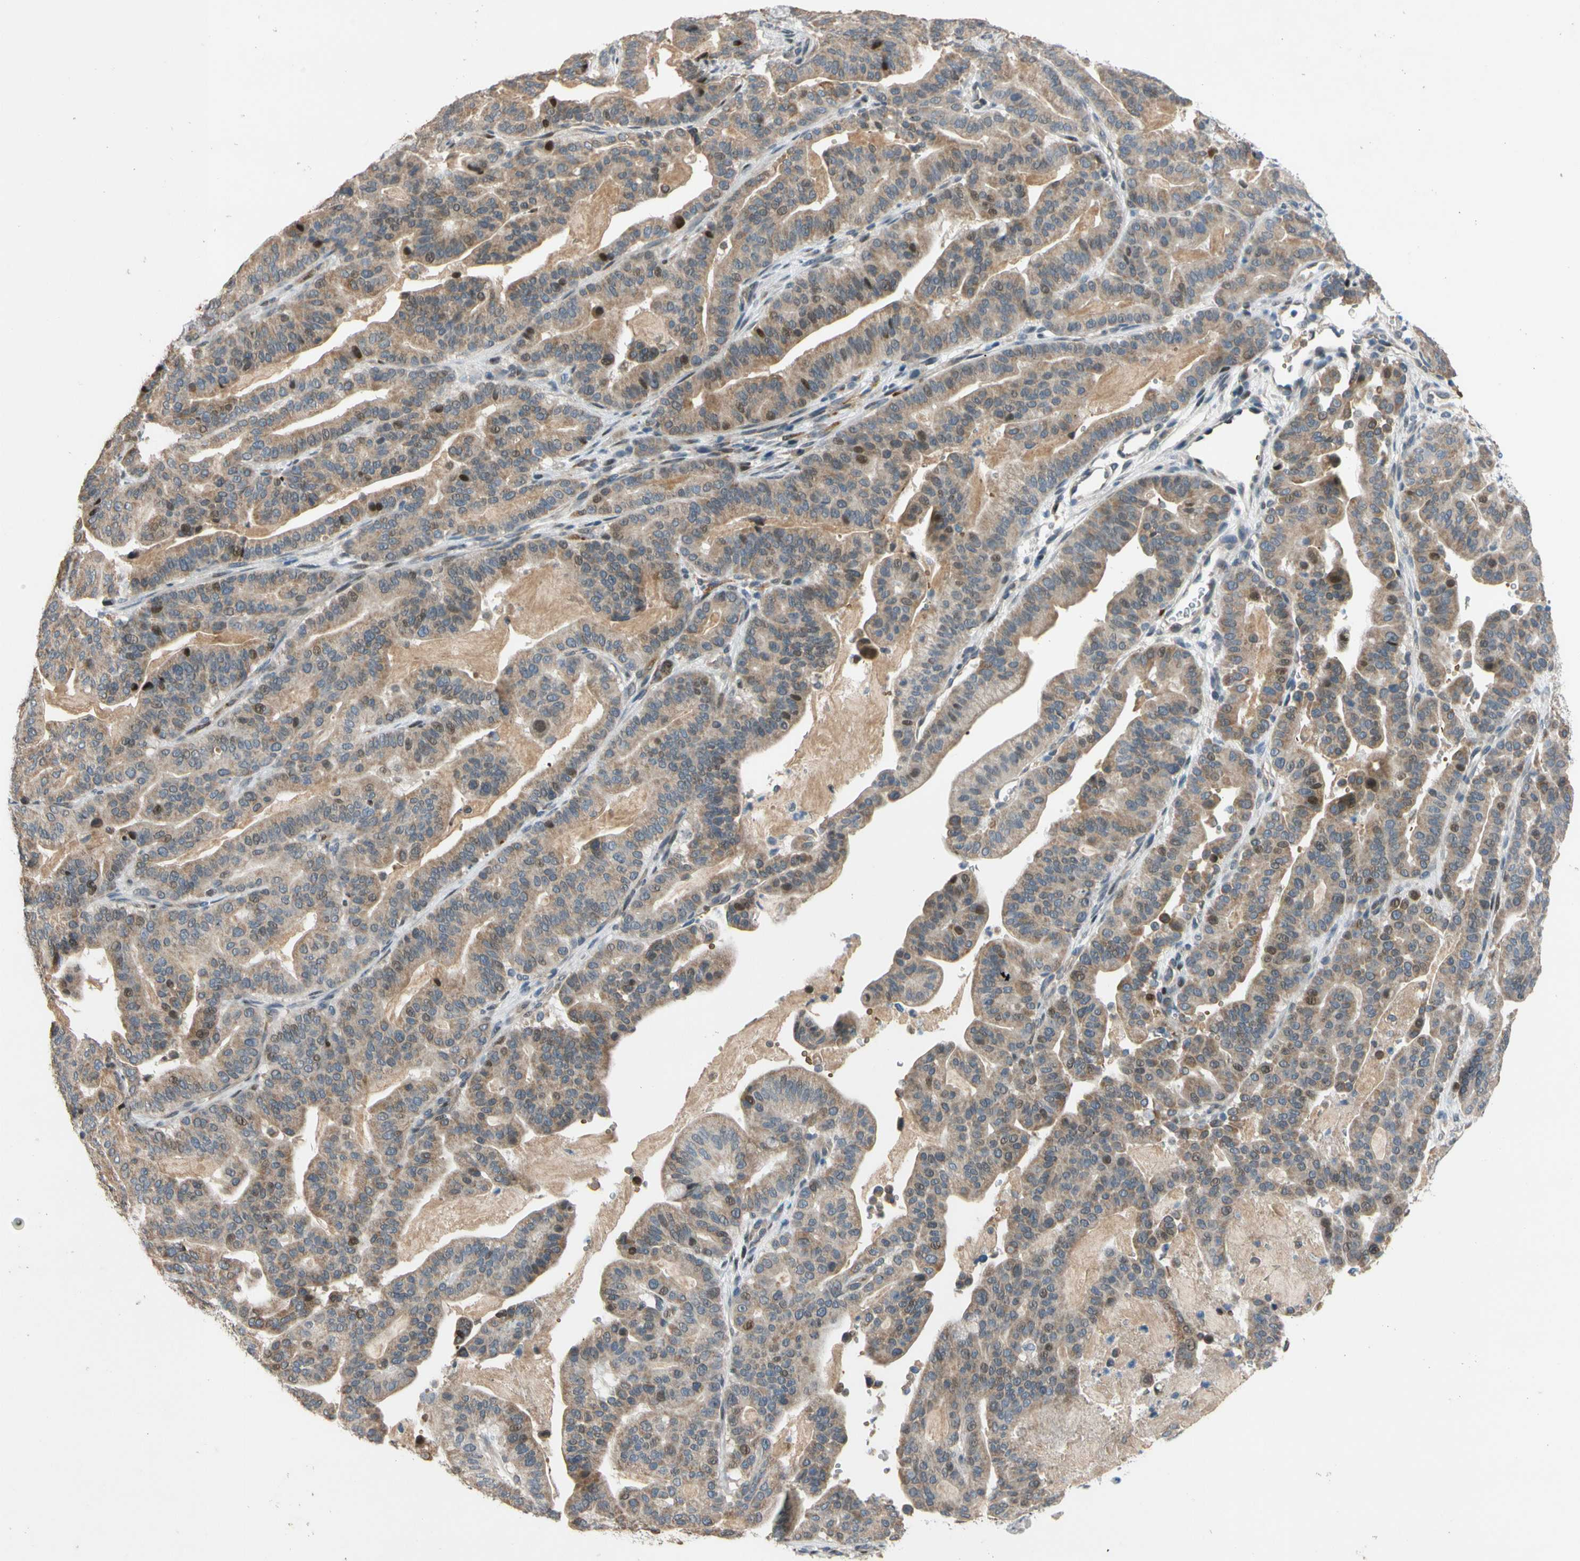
{"staining": {"intensity": "moderate", "quantity": "<25%", "location": "cytoplasmic/membranous,nuclear"}, "tissue": "pancreatic cancer", "cell_type": "Tumor cells", "image_type": "cancer", "snomed": [{"axis": "morphology", "description": "Adenocarcinoma, NOS"}, {"axis": "topography", "description": "Pancreas"}], "caption": "About <25% of tumor cells in human pancreatic cancer (adenocarcinoma) display moderate cytoplasmic/membranous and nuclear protein positivity as visualized by brown immunohistochemical staining.", "gene": "ZNF184", "patient": {"sex": "male", "age": 63}}